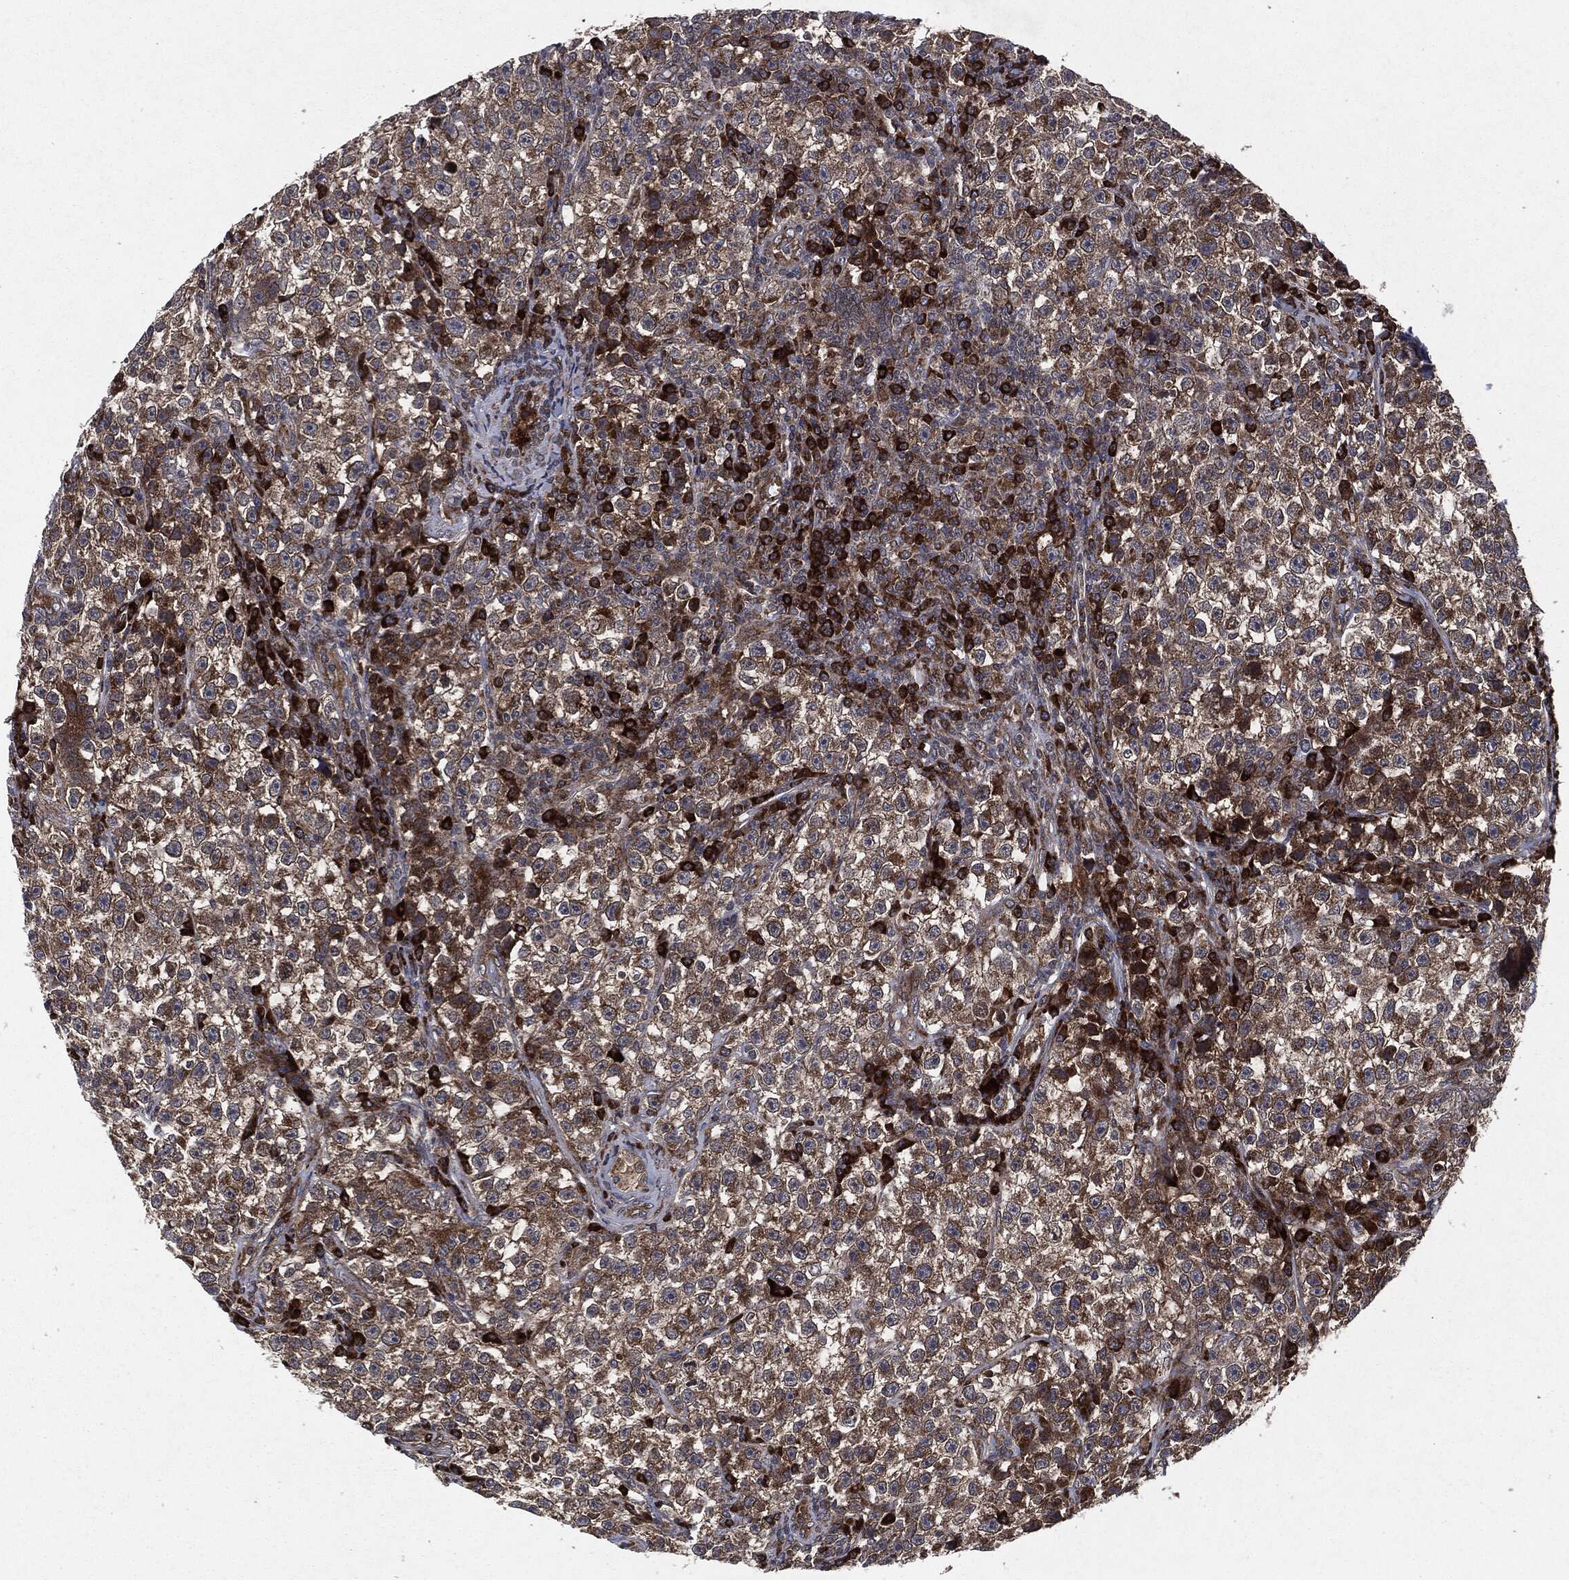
{"staining": {"intensity": "moderate", "quantity": "25%-75%", "location": "cytoplasmic/membranous"}, "tissue": "testis cancer", "cell_type": "Tumor cells", "image_type": "cancer", "snomed": [{"axis": "morphology", "description": "Seminoma, NOS"}, {"axis": "topography", "description": "Testis"}], "caption": "DAB (3,3'-diaminobenzidine) immunohistochemical staining of testis seminoma exhibits moderate cytoplasmic/membranous protein positivity in about 25%-75% of tumor cells.", "gene": "RAF1", "patient": {"sex": "male", "age": 22}}